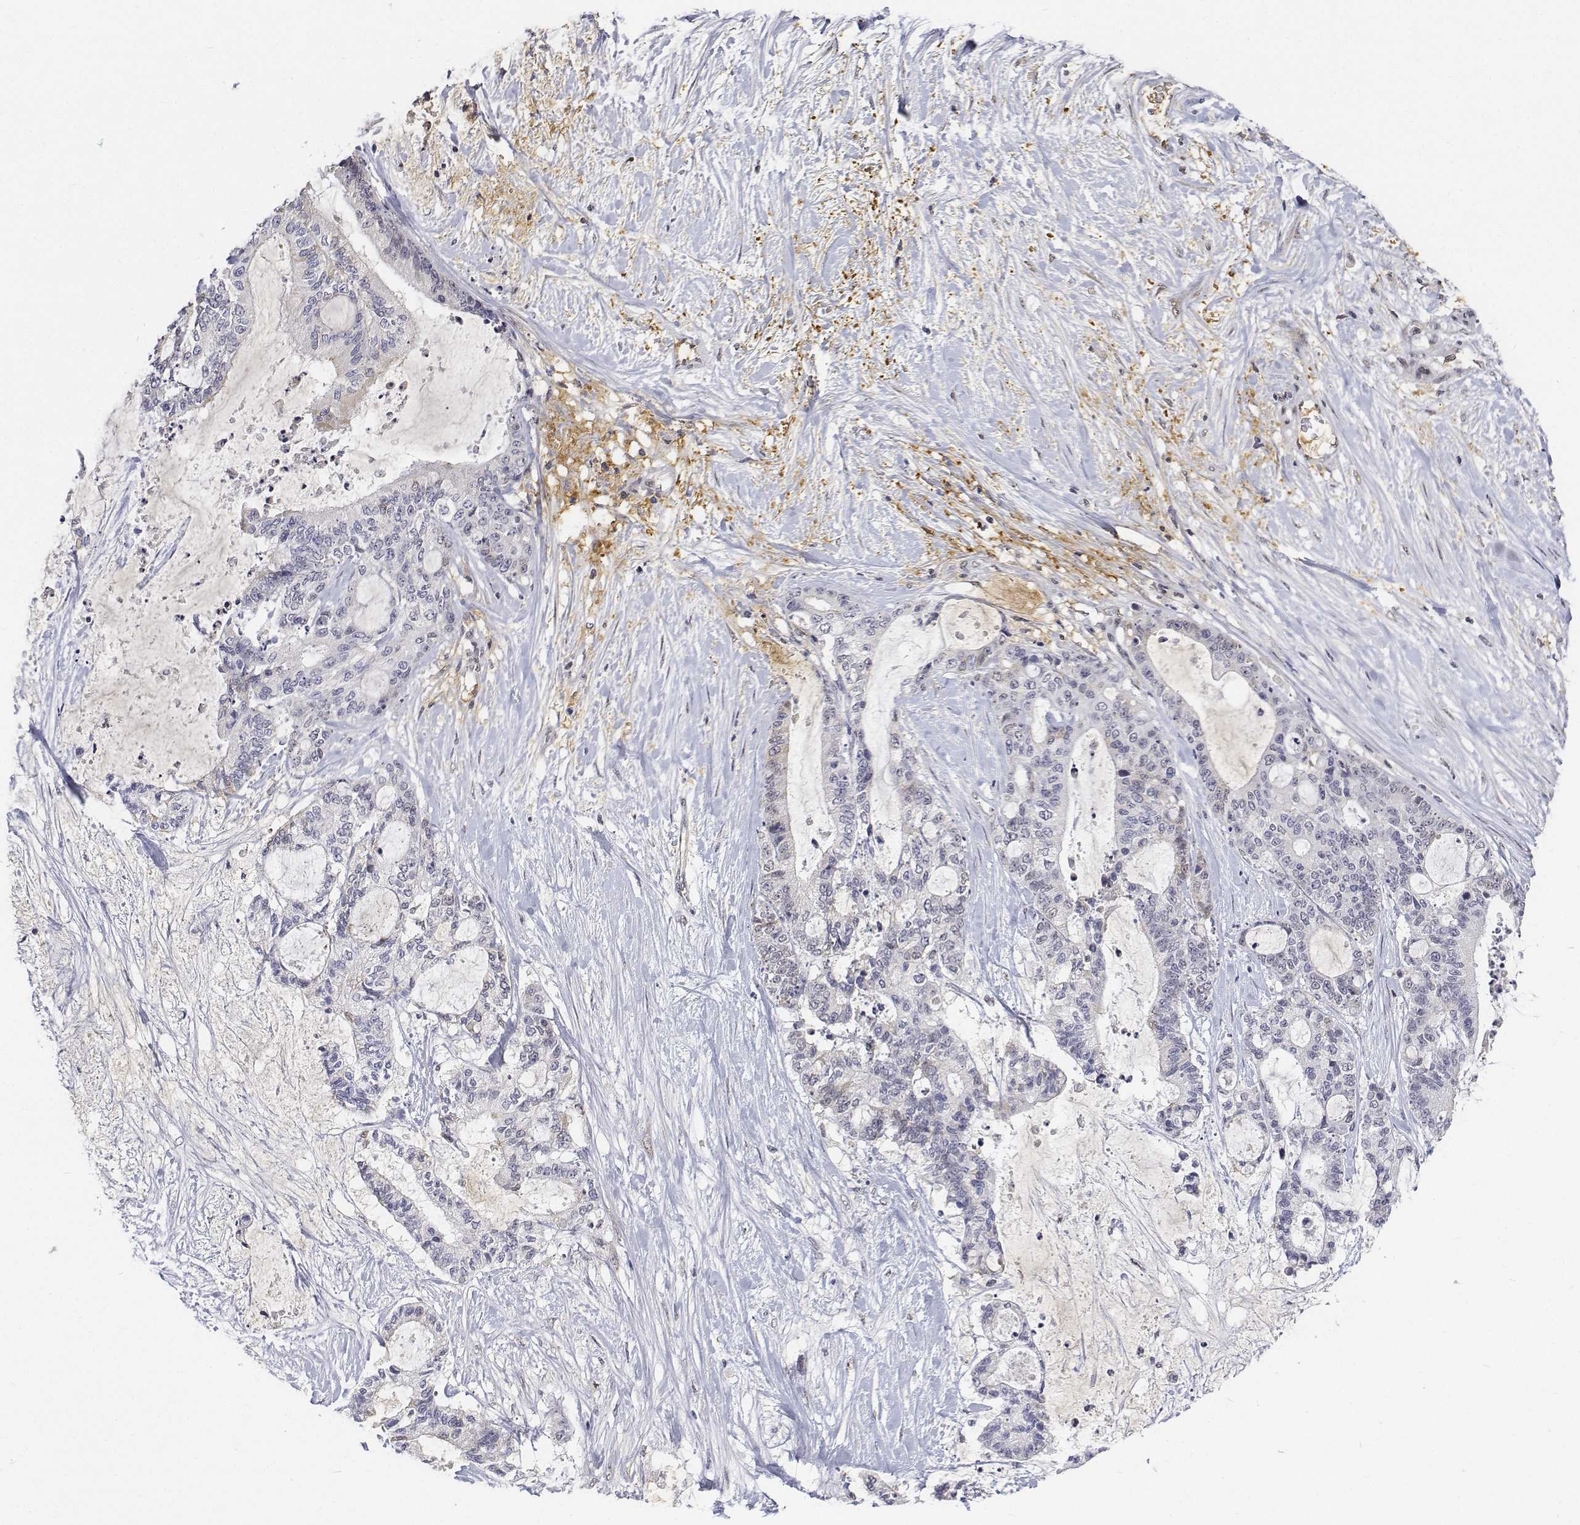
{"staining": {"intensity": "negative", "quantity": "none", "location": "none"}, "tissue": "liver cancer", "cell_type": "Tumor cells", "image_type": "cancer", "snomed": [{"axis": "morphology", "description": "Normal tissue, NOS"}, {"axis": "morphology", "description": "Cholangiocarcinoma"}, {"axis": "topography", "description": "Liver"}, {"axis": "topography", "description": "Peripheral nerve tissue"}], "caption": "Immunohistochemistry (IHC) of human liver cancer shows no staining in tumor cells.", "gene": "ATRX", "patient": {"sex": "female", "age": 73}}